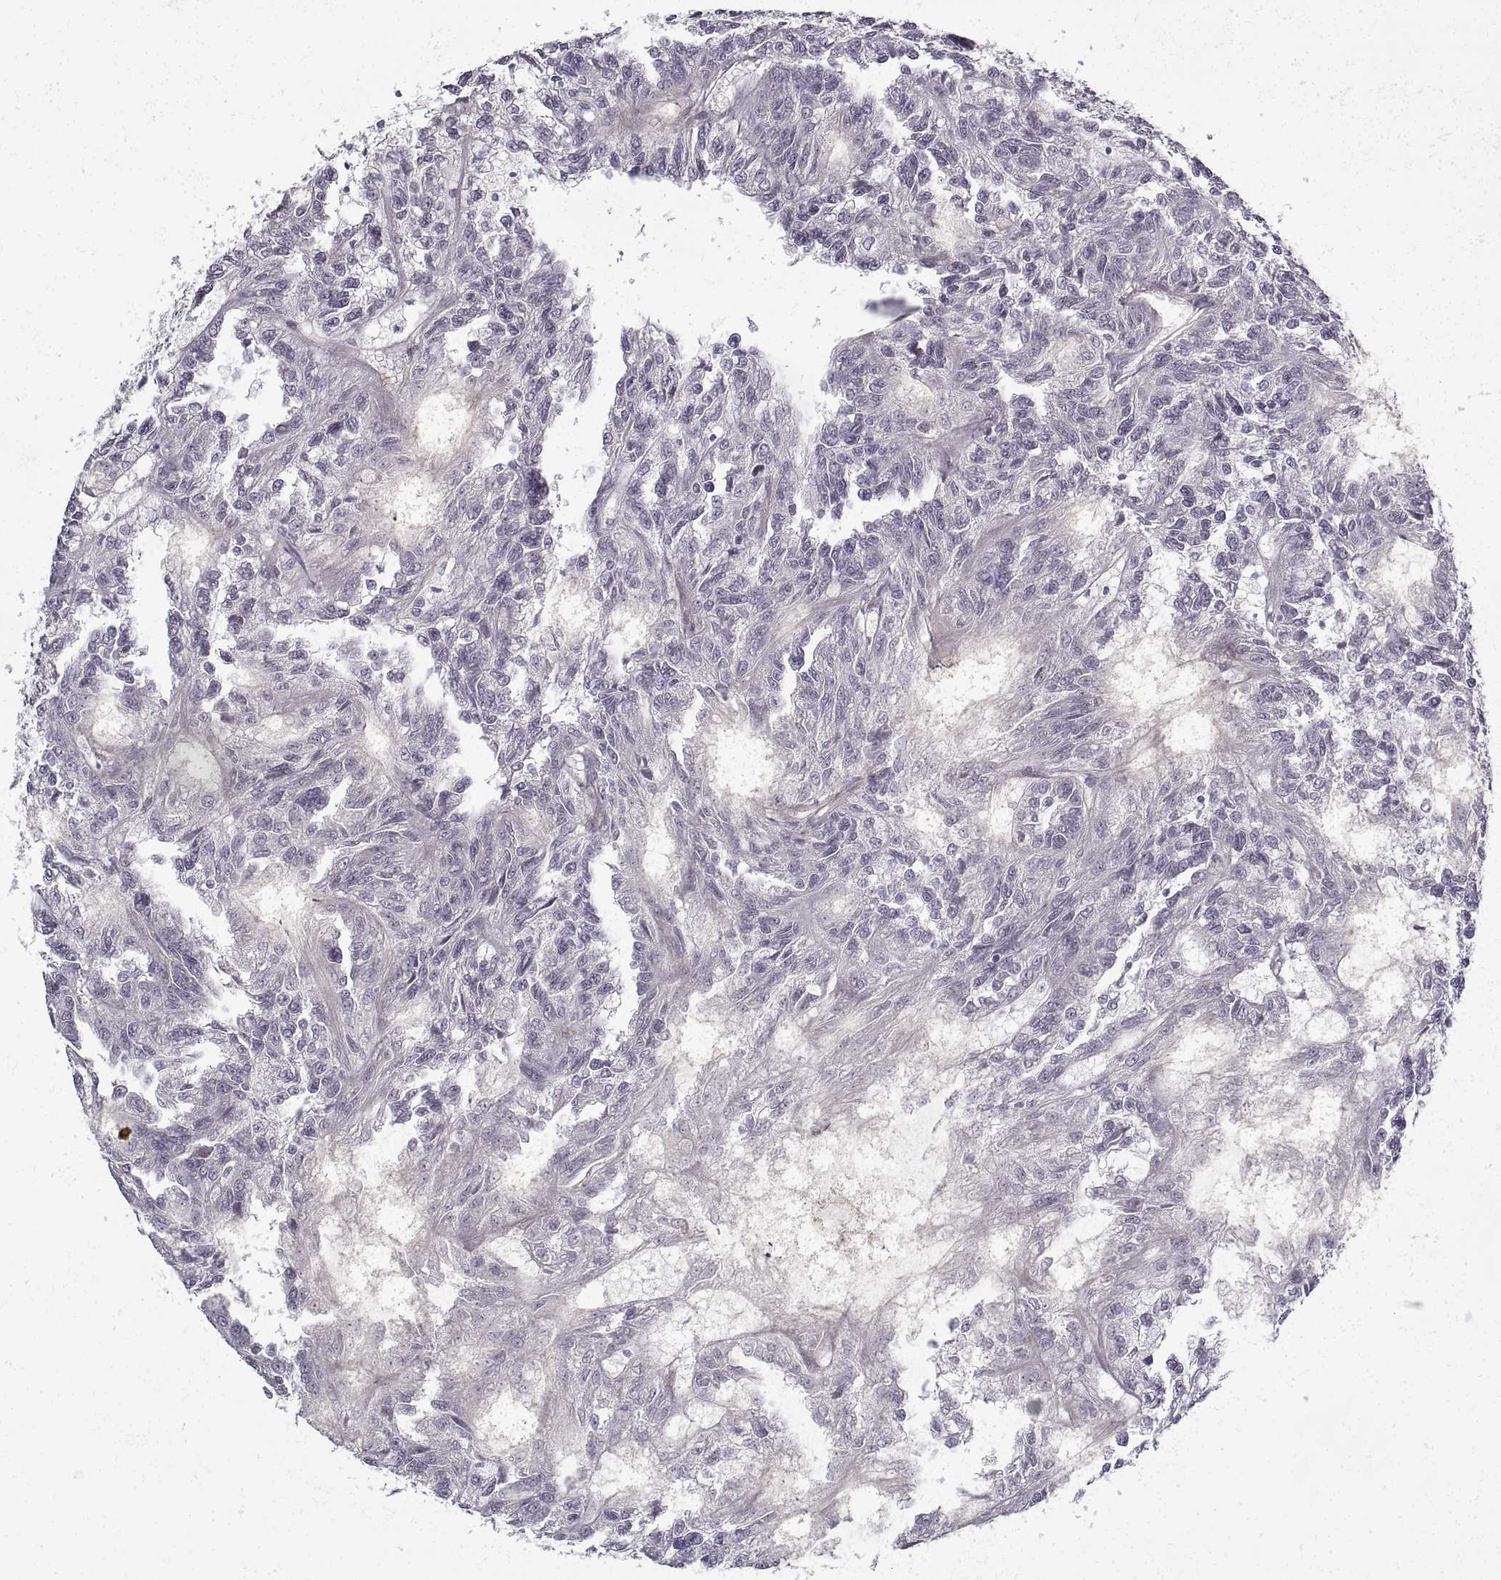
{"staining": {"intensity": "negative", "quantity": "none", "location": "none"}, "tissue": "renal cancer", "cell_type": "Tumor cells", "image_type": "cancer", "snomed": [{"axis": "morphology", "description": "Adenocarcinoma, NOS"}, {"axis": "topography", "description": "Kidney"}], "caption": "Immunohistochemistry of human adenocarcinoma (renal) exhibits no staining in tumor cells. (DAB (3,3'-diaminobenzidine) IHC visualized using brightfield microscopy, high magnification).", "gene": "LAMB2", "patient": {"sex": "male", "age": 79}}